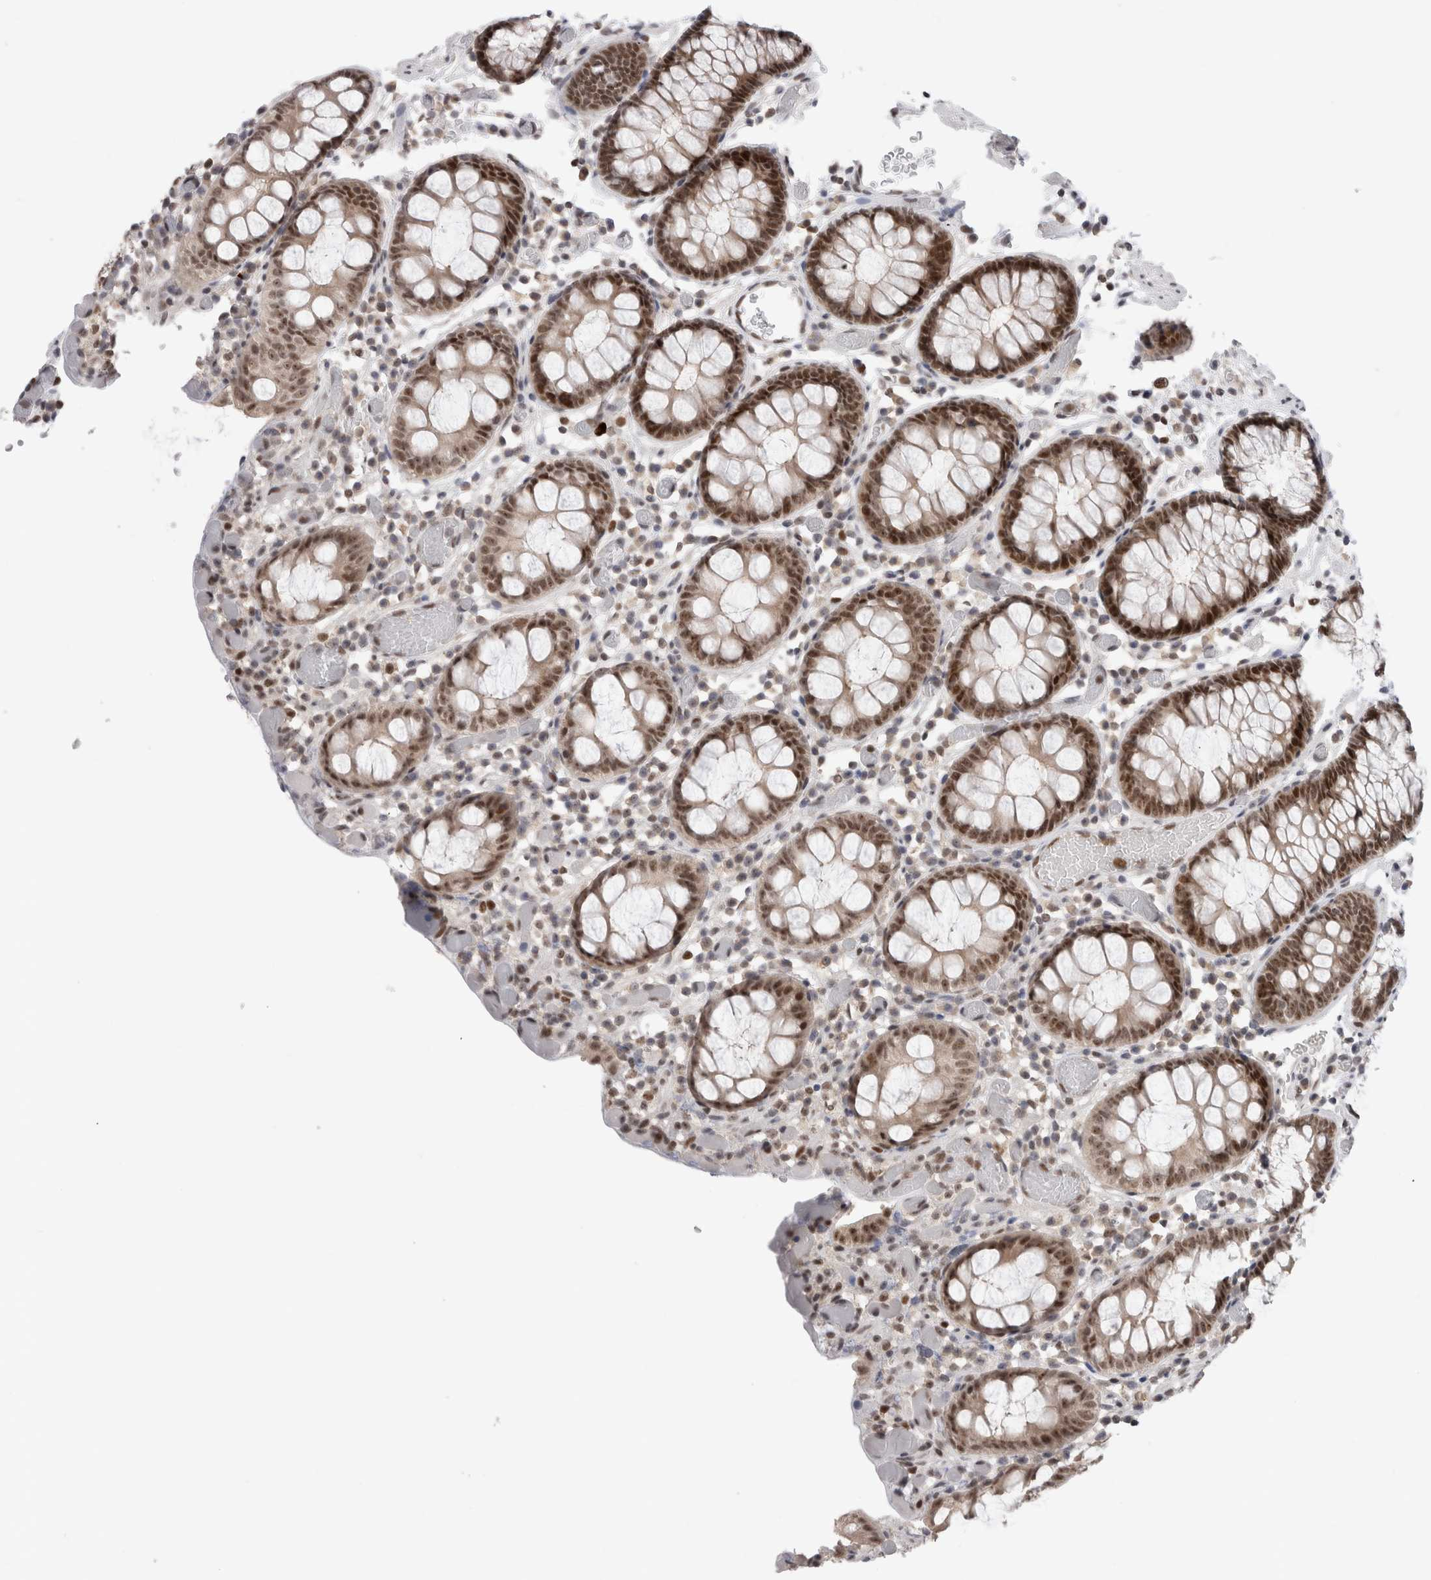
{"staining": {"intensity": "moderate", "quantity": ">75%", "location": "nuclear"}, "tissue": "colon", "cell_type": "Endothelial cells", "image_type": "normal", "snomed": [{"axis": "morphology", "description": "Normal tissue, NOS"}, {"axis": "topography", "description": "Colon"}], "caption": "This micrograph reveals immunohistochemistry (IHC) staining of benign colon, with medium moderate nuclear positivity in approximately >75% of endothelial cells.", "gene": "ZNF521", "patient": {"sex": "male", "age": 14}}